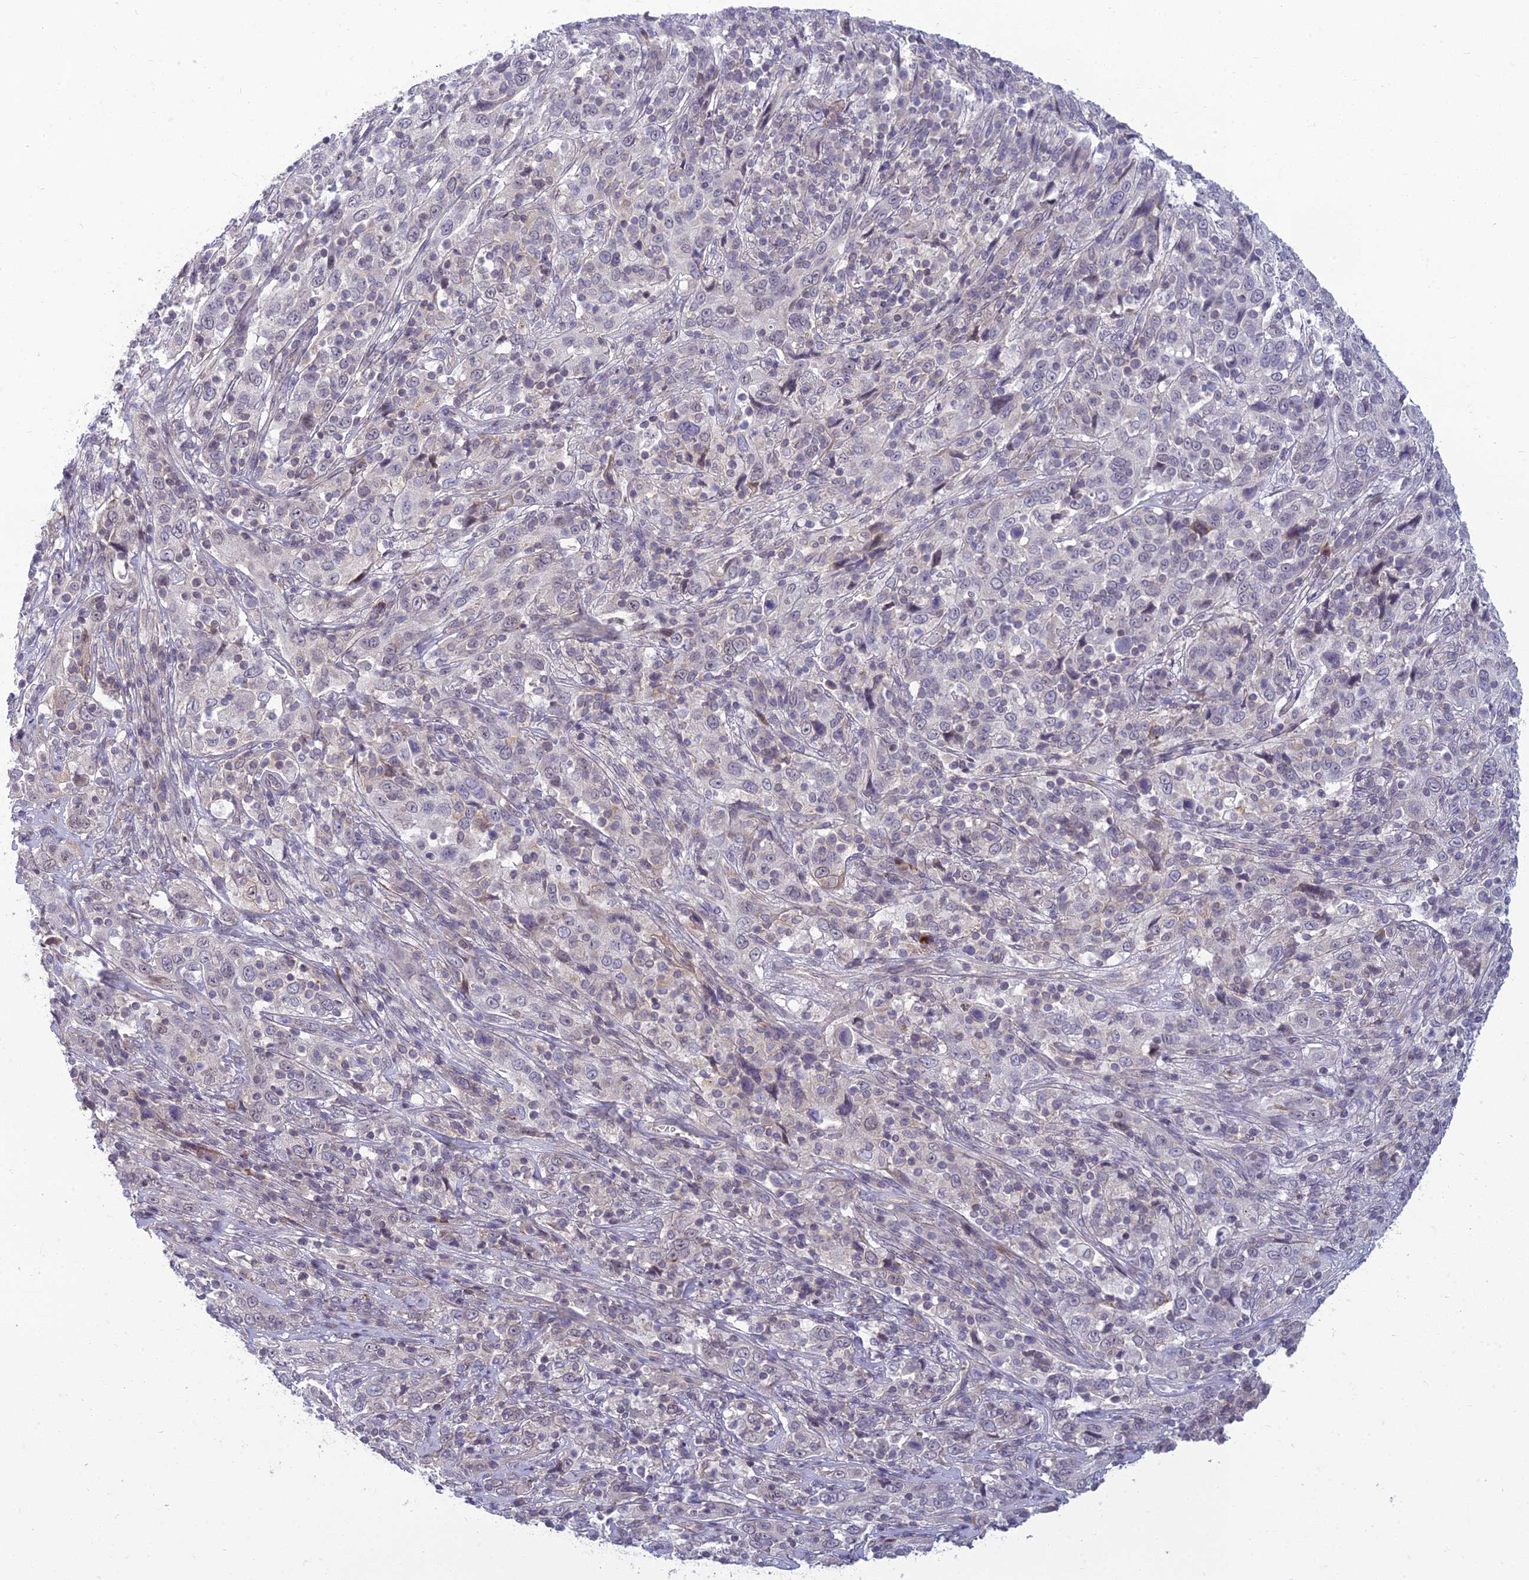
{"staining": {"intensity": "negative", "quantity": "none", "location": "none"}, "tissue": "cervical cancer", "cell_type": "Tumor cells", "image_type": "cancer", "snomed": [{"axis": "morphology", "description": "Squamous cell carcinoma, NOS"}, {"axis": "topography", "description": "Cervix"}], "caption": "Photomicrograph shows no protein positivity in tumor cells of squamous cell carcinoma (cervical) tissue.", "gene": "DTX2", "patient": {"sex": "female", "age": 46}}